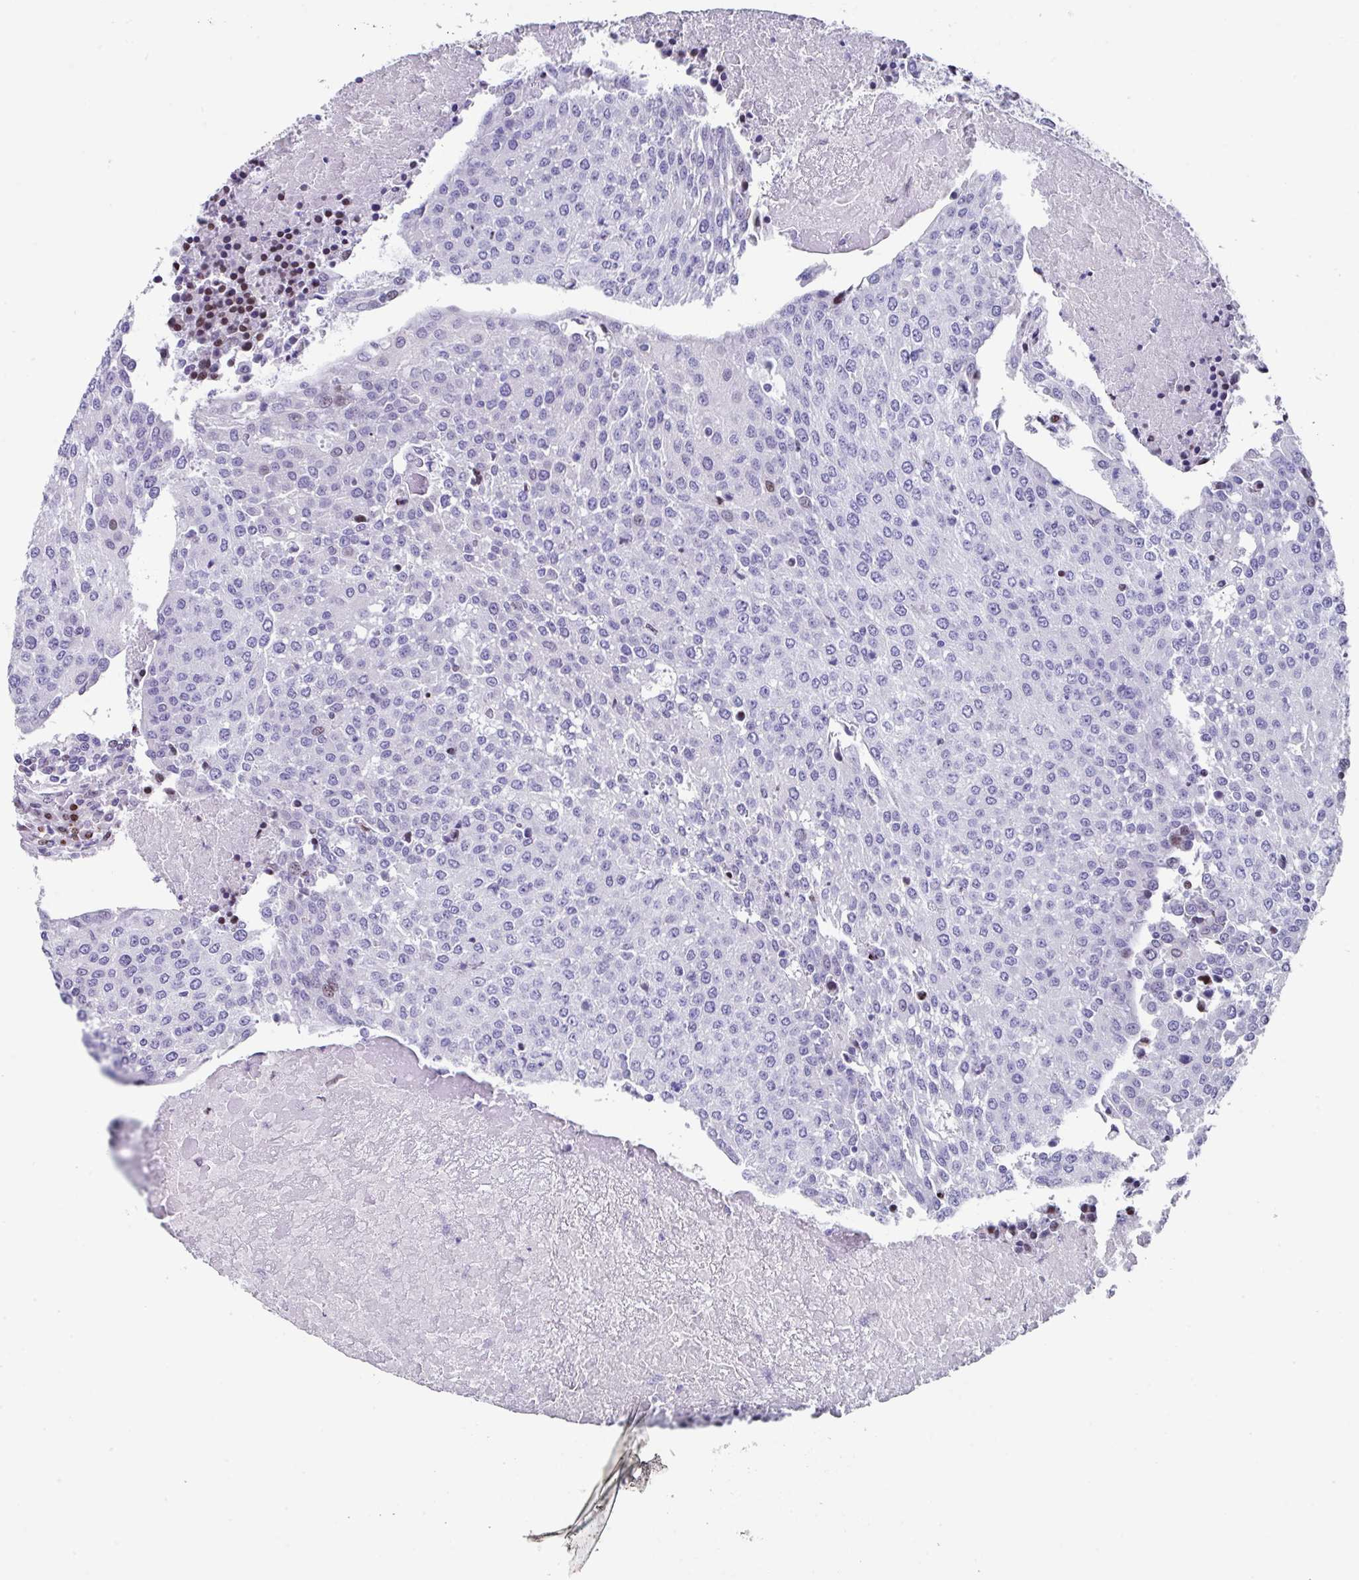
{"staining": {"intensity": "weak", "quantity": "<25%", "location": "nuclear"}, "tissue": "urothelial cancer", "cell_type": "Tumor cells", "image_type": "cancer", "snomed": [{"axis": "morphology", "description": "Urothelial carcinoma, High grade"}, {"axis": "topography", "description": "Urinary bladder"}], "caption": "This photomicrograph is of urothelial cancer stained with immunohistochemistry (IHC) to label a protein in brown with the nuclei are counter-stained blue. There is no staining in tumor cells. (DAB (3,3'-diaminobenzidine) immunohistochemistry (IHC) with hematoxylin counter stain).", "gene": "TCF3", "patient": {"sex": "female", "age": 85}}